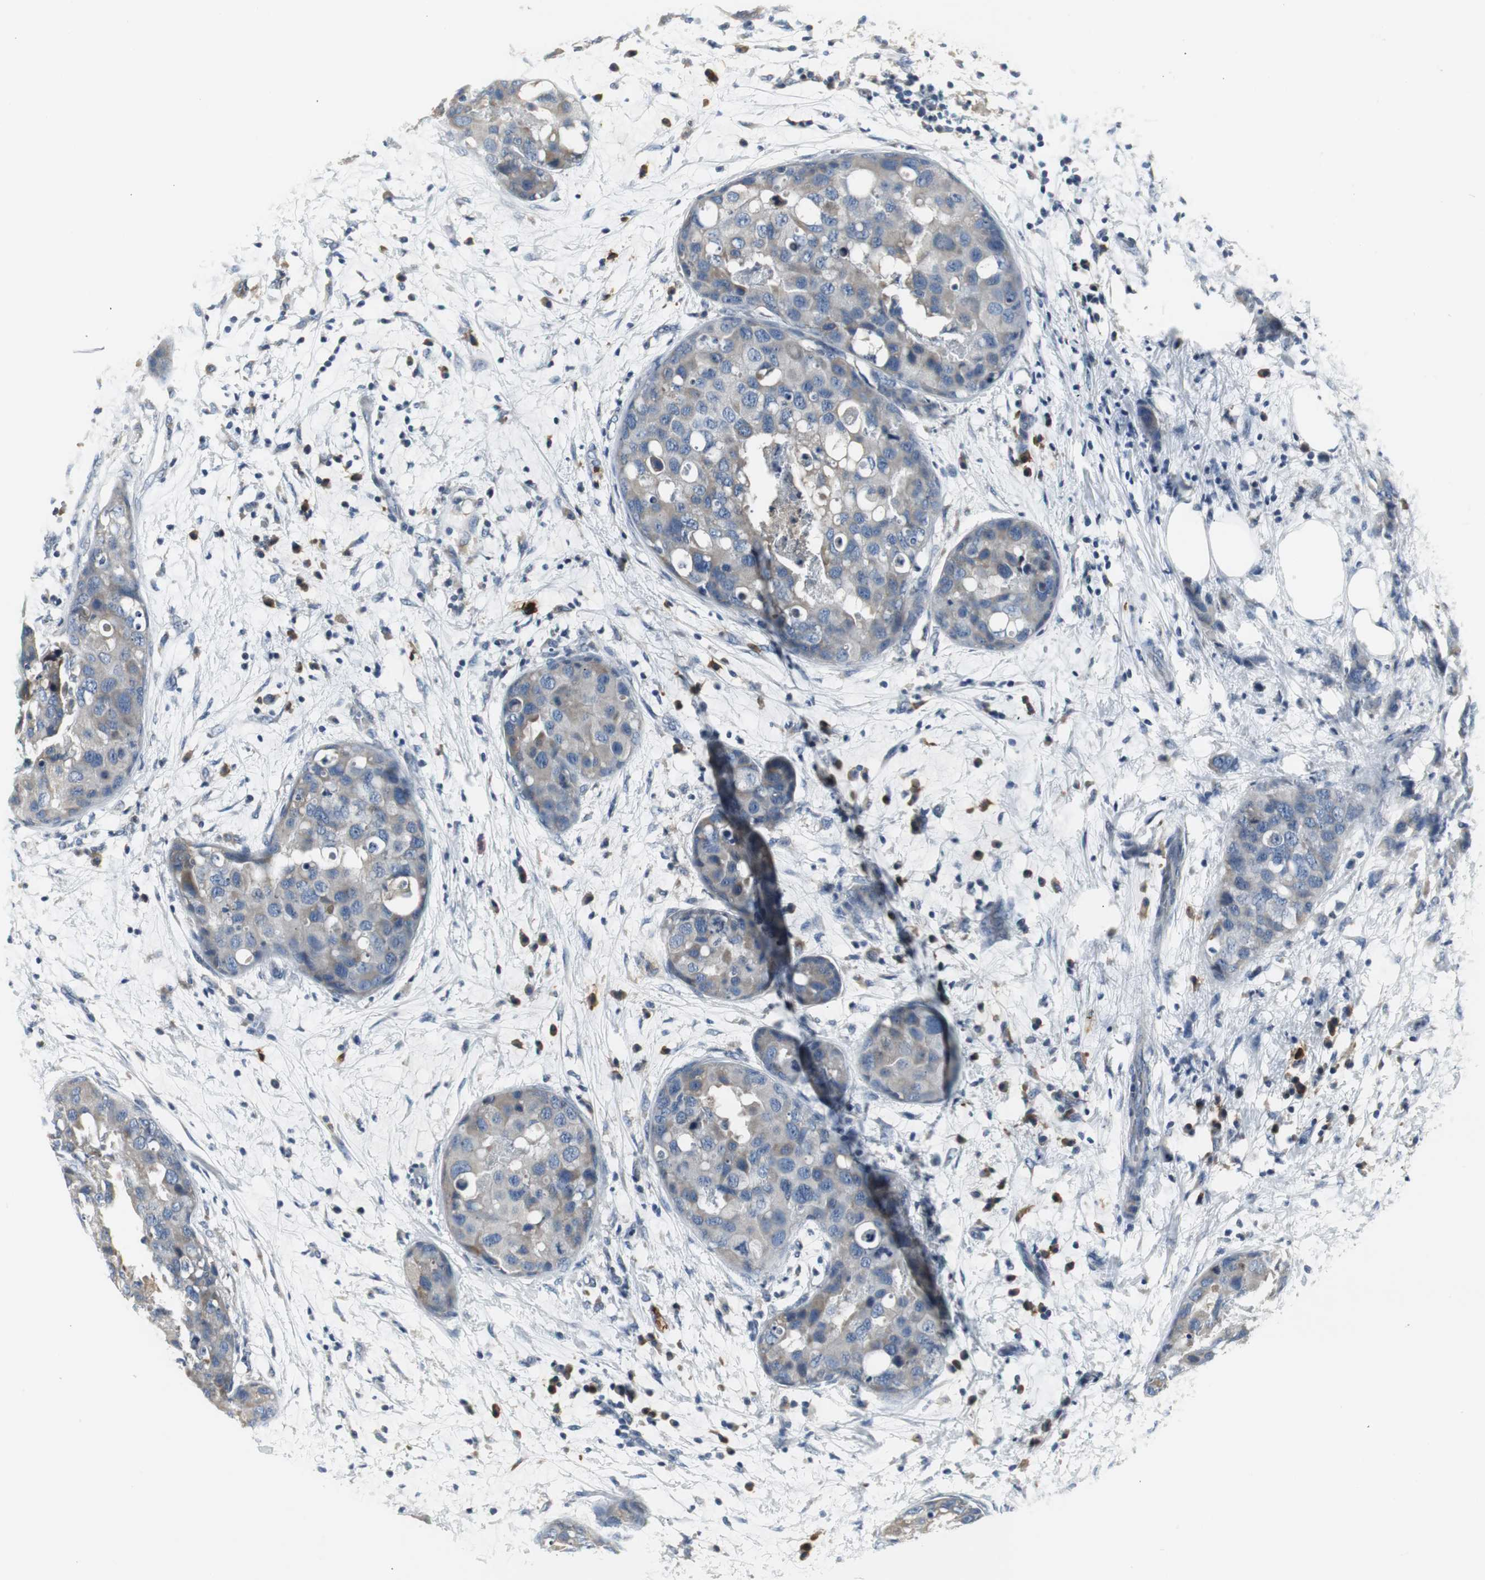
{"staining": {"intensity": "moderate", "quantity": "25%-75%", "location": "cytoplasmic/membranous"}, "tissue": "breast cancer", "cell_type": "Tumor cells", "image_type": "cancer", "snomed": [{"axis": "morphology", "description": "Normal tissue, NOS"}, {"axis": "morphology", "description": "Duct carcinoma"}, {"axis": "topography", "description": "Breast"}], "caption": "Breast invasive ductal carcinoma tissue reveals moderate cytoplasmic/membranous staining in about 25%-75% of tumor cells", "gene": "SLC2A5", "patient": {"sex": "female", "age": 50}}